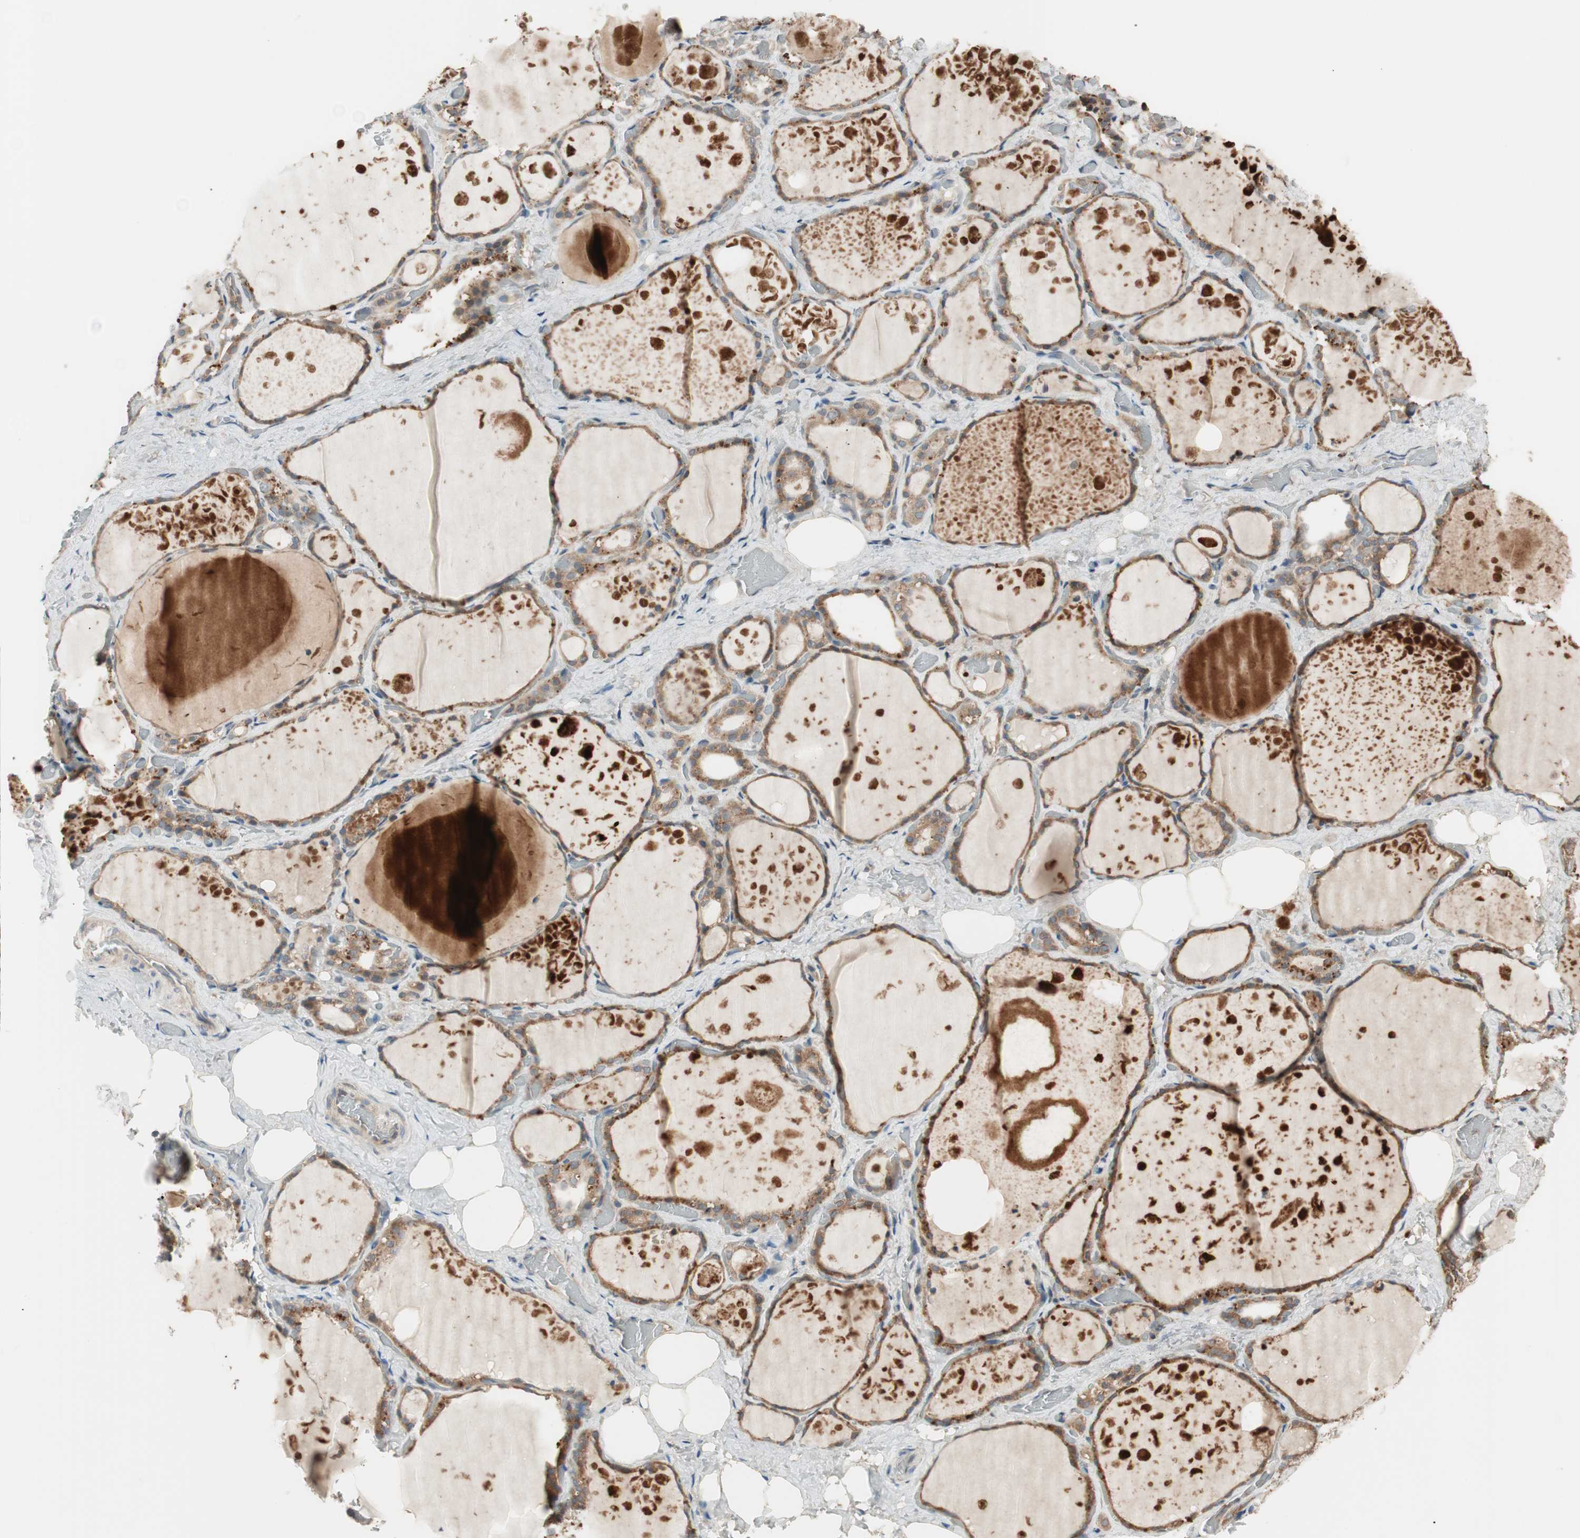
{"staining": {"intensity": "moderate", "quantity": ">75%", "location": "cytoplasmic/membranous"}, "tissue": "thyroid gland", "cell_type": "Glandular cells", "image_type": "normal", "snomed": [{"axis": "morphology", "description": "Normal tissue, NOS"}, {"axis": "topography", "description": "Thyroid gland"}], "caption": "An image showing moderate cytoplasmic/membranous positivity in about >75% of glandular cells in normal thyroid gland, as visualized by brown immunohistochemical staining.", "gene": "ATP6AP2", "patient": {"sex": "male", "age": 61}}